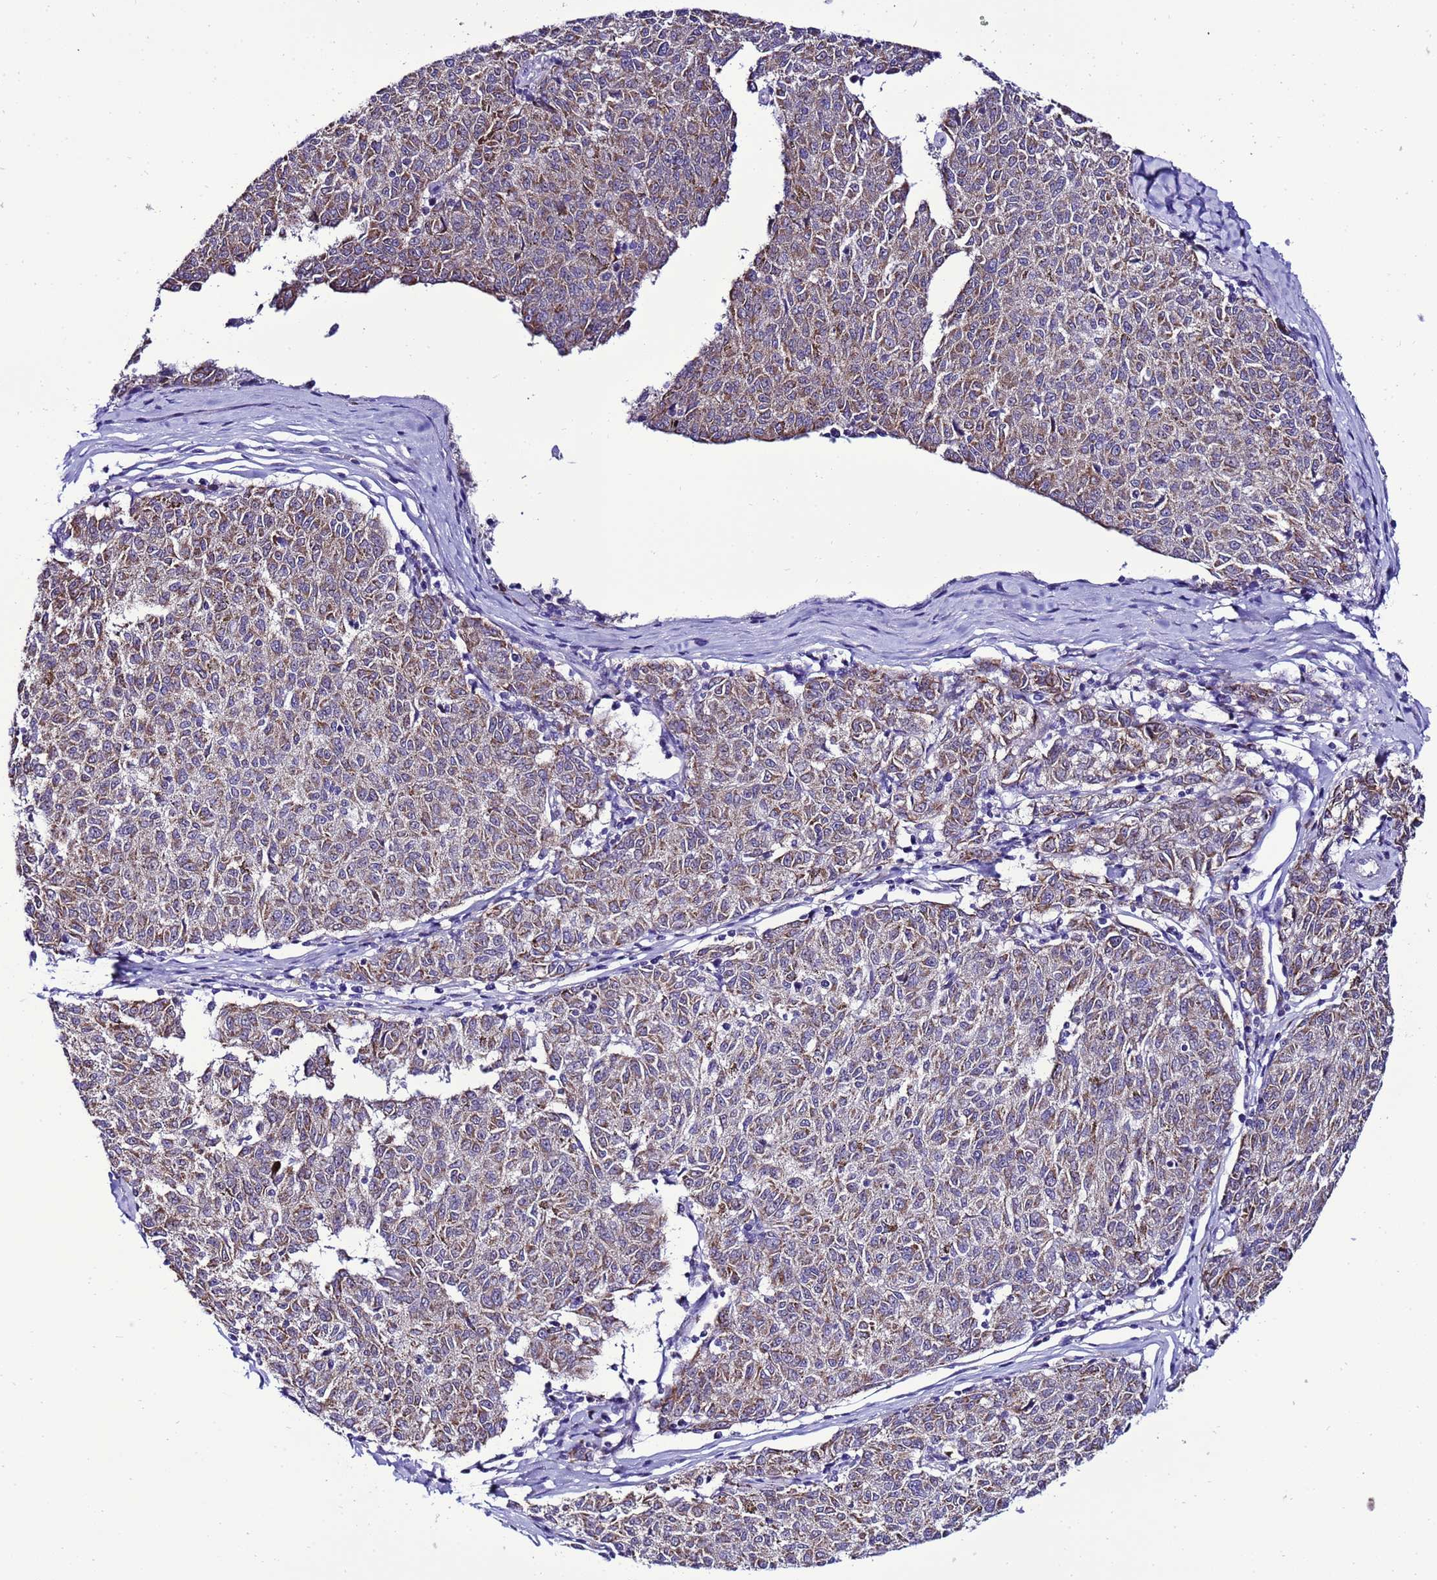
{"staining": {"intensity": "weak", "quantity": ">75%", "location": "cytoplasmic/membranous"}, "tissue": "melanoma", "cell_type": "Tumor cells", "image_type": "cancer", "snomed": [{"axis": "morphology", "description": "Malignant melanoma, NOS"}, {"axis": "topography", "description": "Skin"}], "caption": "Immunohistochemistry photomicrograph of malignant melanoma stained for a protein (brown), which exhibits low levels of weak cytoplasmic/membranous expression in approximately >75% of tumor cells.", "gene": "DPH6", "patient": {"sex": "female", "age": 72}}